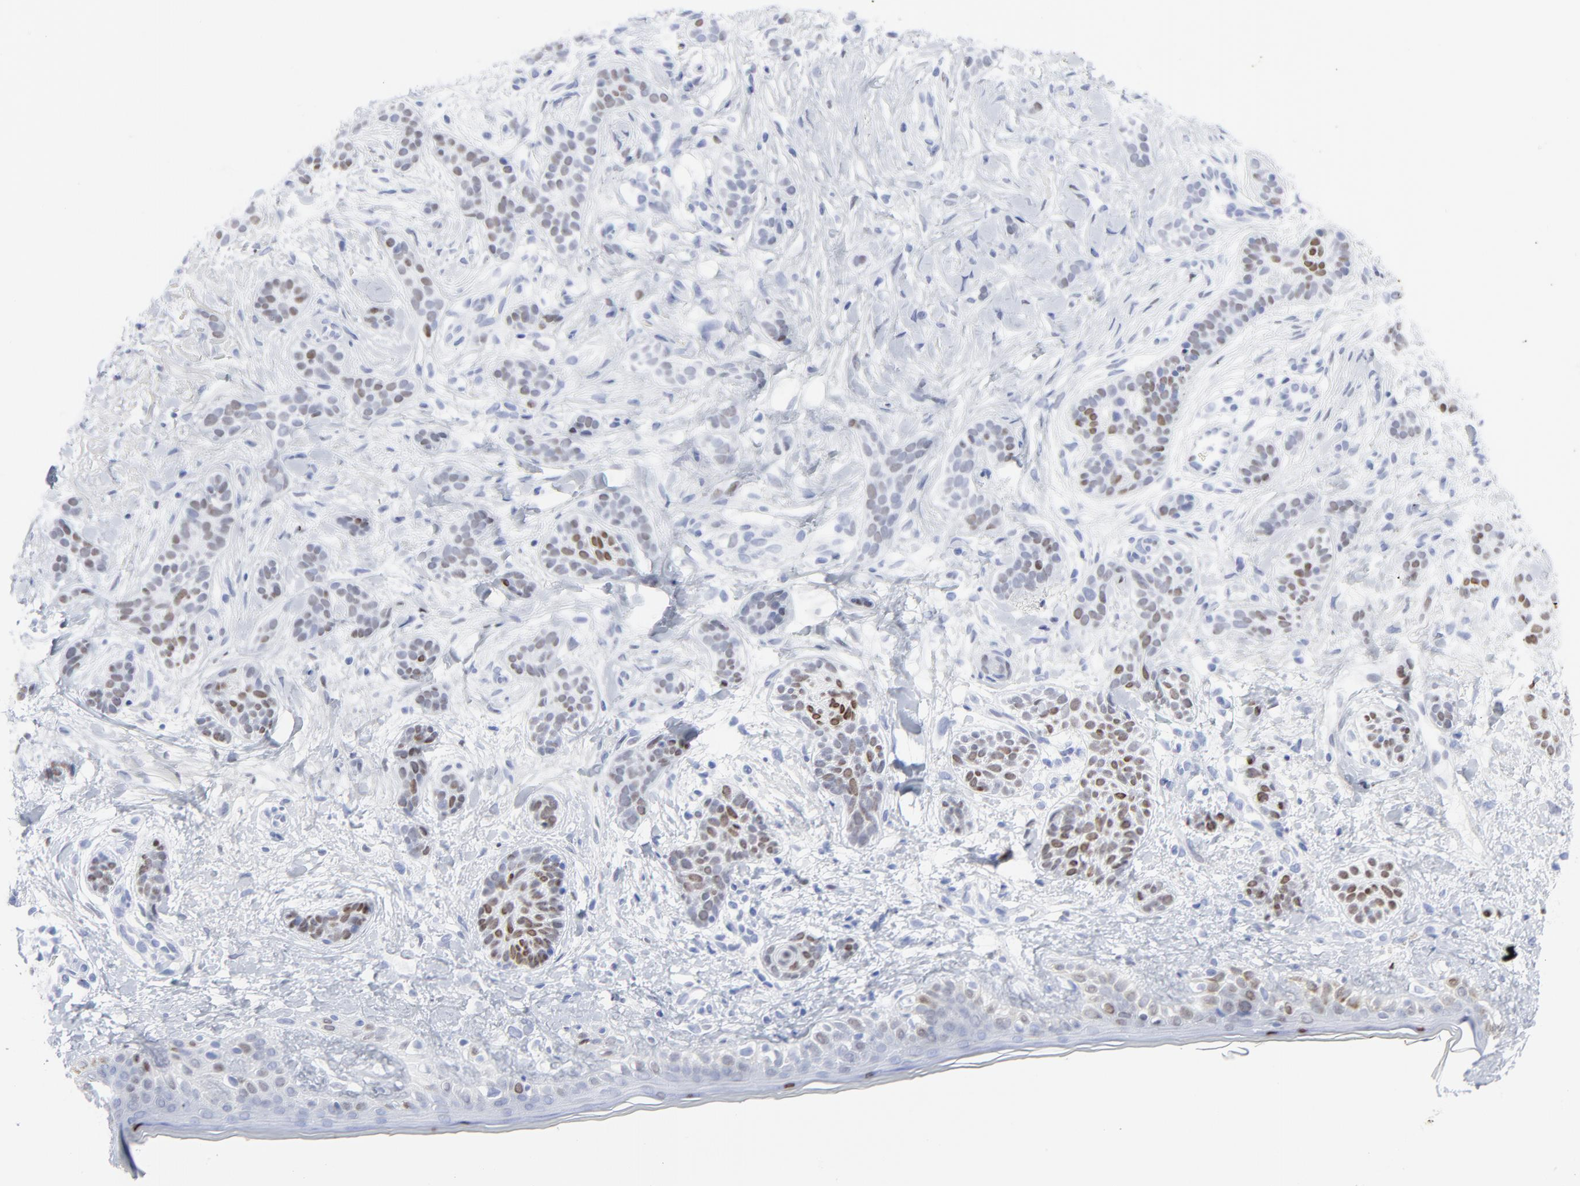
{"staining": {"intensity": "moderate", "quantity": "25%-75%", "location": "nuclear"}, "tissue": "skin cancer", "cell_type": "Tumor cells", "image_type": "cancer", "snomed": [{"axis": "morphology", "description": "Normal tissue, NOS"}, {"axis": "morphology", "description": "Basal cell carcinoma"}, {"axis": "topography", "description": "Skin"}], "caption": "Immunohistochemical staining of human skin basal cell carcinoma reveals medium levels of moderate nuclear protein staining in about 25%-75% of tumor cells. Nuclei are stained in blue.", "gene": "JUN", "patient": {"sex": "male", "age": 63}}